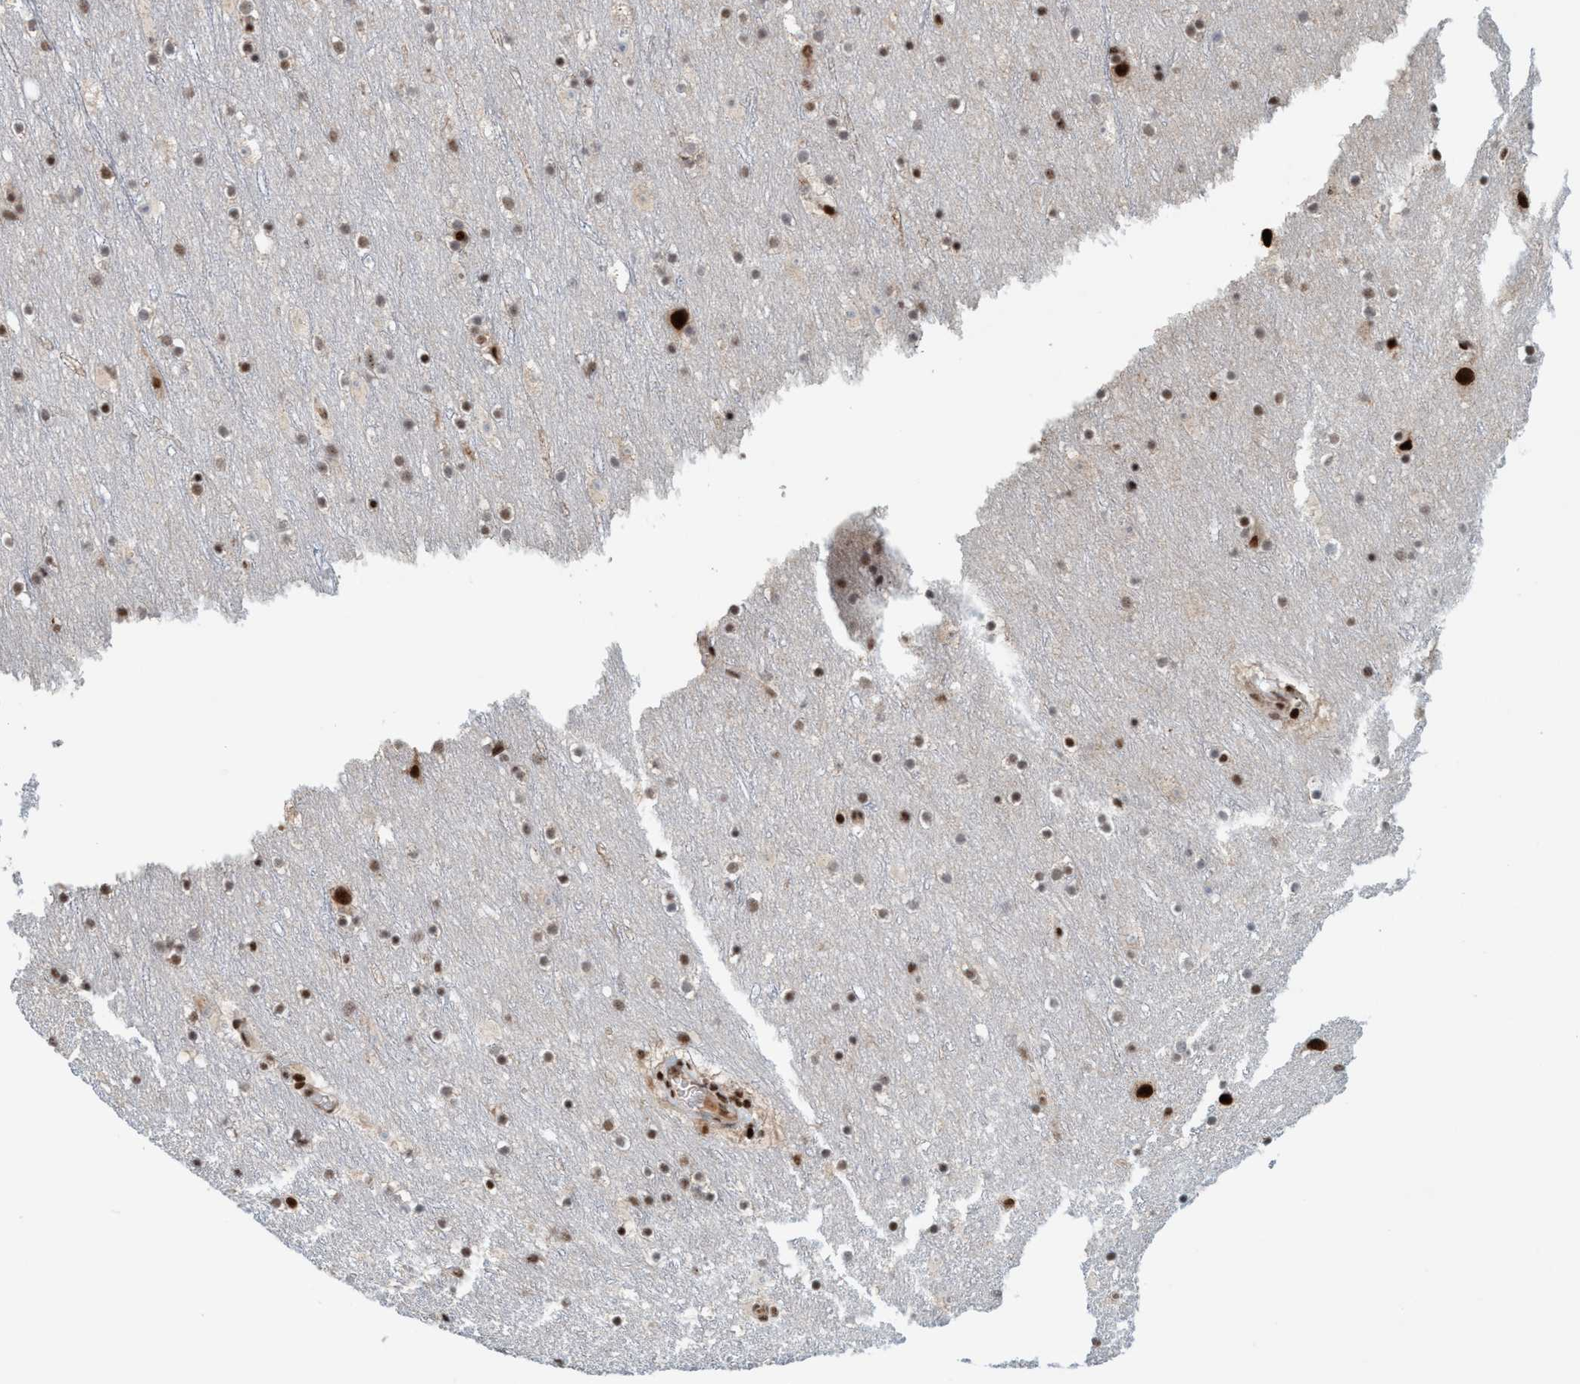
{"staining": {"intensity": "moderate", "quantity": ">75%", "location": "nuclear"}, "tissue": "cerebral cortex", "cell_type": "Endothelial cells", "image_type": "normal", "snomed": [{"axis": "morphology", "description": "Normal tissue, NOS"}, {"axis": "topography", "description": "Cerebral cortex"}], "caption": "This is an image of immunohistochemistry (IHC) staining of benign cerebral cortex, which shows moderate expression in the nuclear of endothelial cells.", "gene": "SMCR8", "patient": {"sex": "male", "age": 45}}